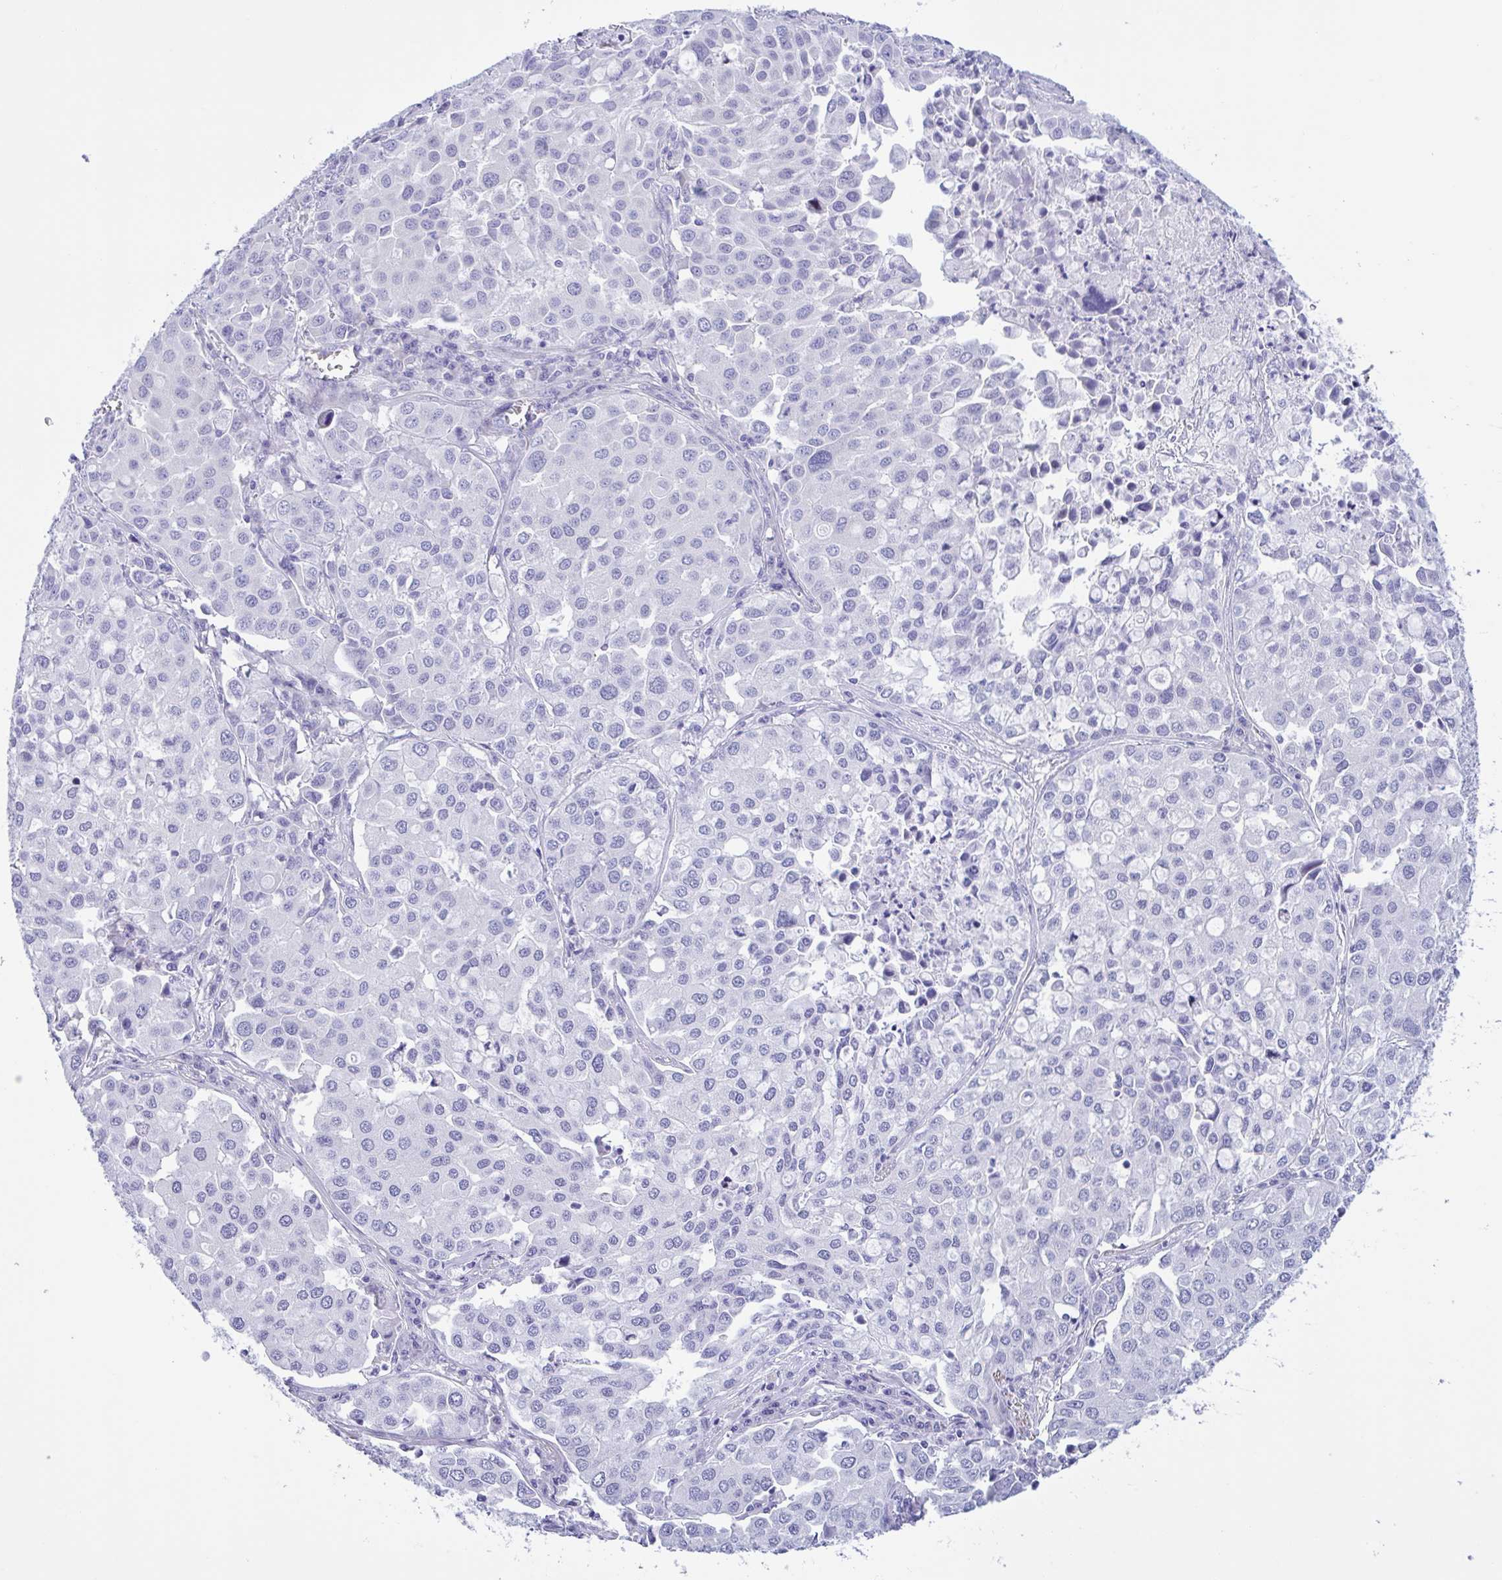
{"staining": {"intensity": "negative", "quantity": "none", "location": "none"}, "tissue": "lung cancer", "cell_type": "Tumor cells", "image_type": "cancer", "snomed": [{"axis": "morphology", "description": "Adenocarcinoma, NOS"}, {"axis": "morphology", "description": "Adenocarcinoma, metastatic, NOS"}, {"axis": "topography", "description": "Lymph node"}, {"axis": "topography", "description": "Lung"}], "caption": "Tumor cells are negative for protein expression in human lung cancer.", "gene": "AHCYL2", "patient": {"sex": "female", "age": 65}}